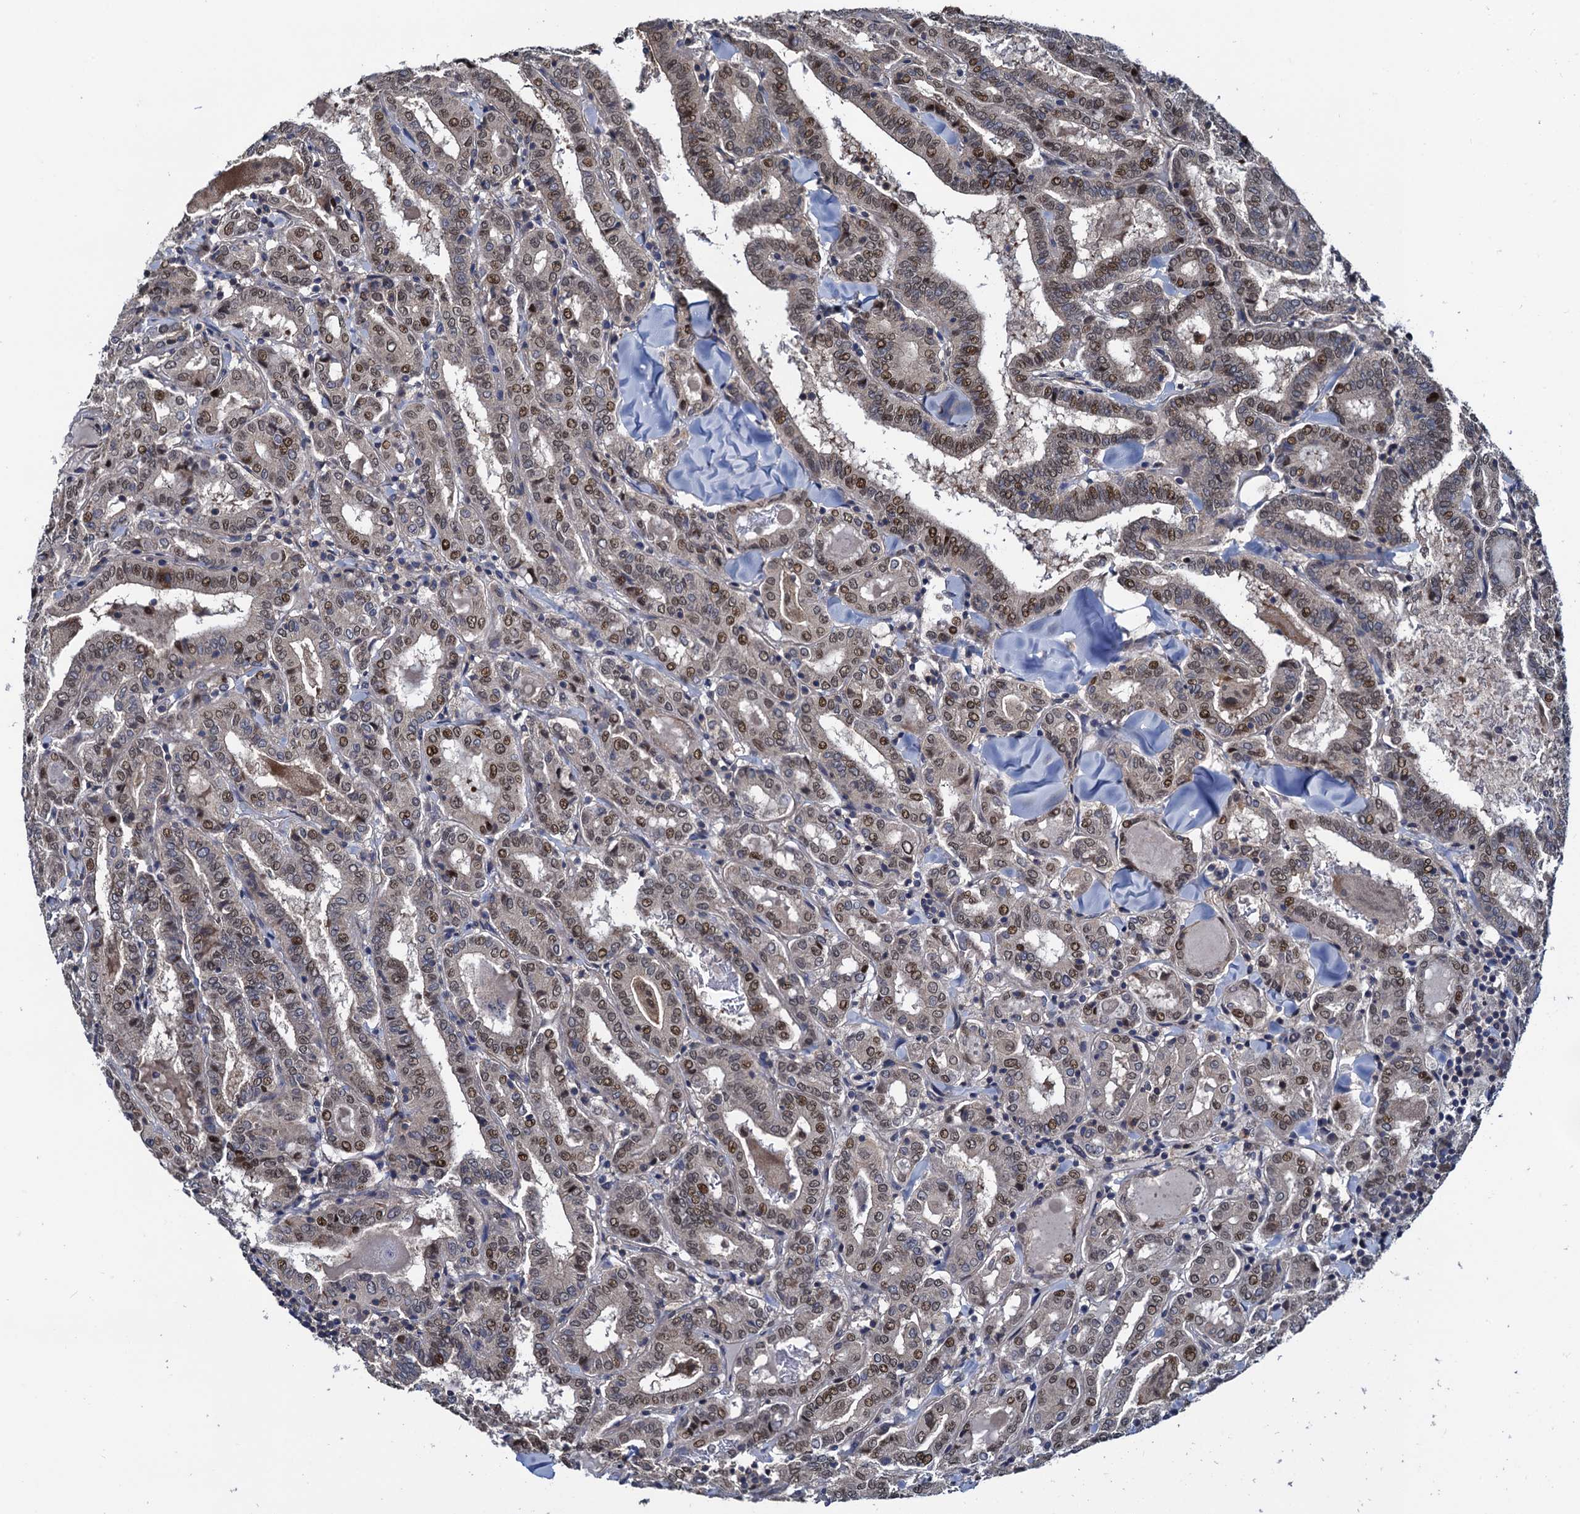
{"staining": {"intensity": "moderate", "quantity": "25%-75%", "location": "nuclear"}, "tissue": "thyroid cancer", "cell_type": "Tumor cells", "image_type": "cancer", "snomed": [{"axis": "morphology", "description": "Papillary adenocarcinoma, NOS"}, {"axis": "topography", "description": "Thyroid gland"}], "caption": "High-magnification brightfield microscopy of thyroid cancer stained with DAB (brown) and counterstained with hematoxylin (blue). tumor cells exhibit moderate nuclear staining is identified in about25%-75% of cells.", "gene": "RNF125", "patient": {"sex": "female", "age": 72}}